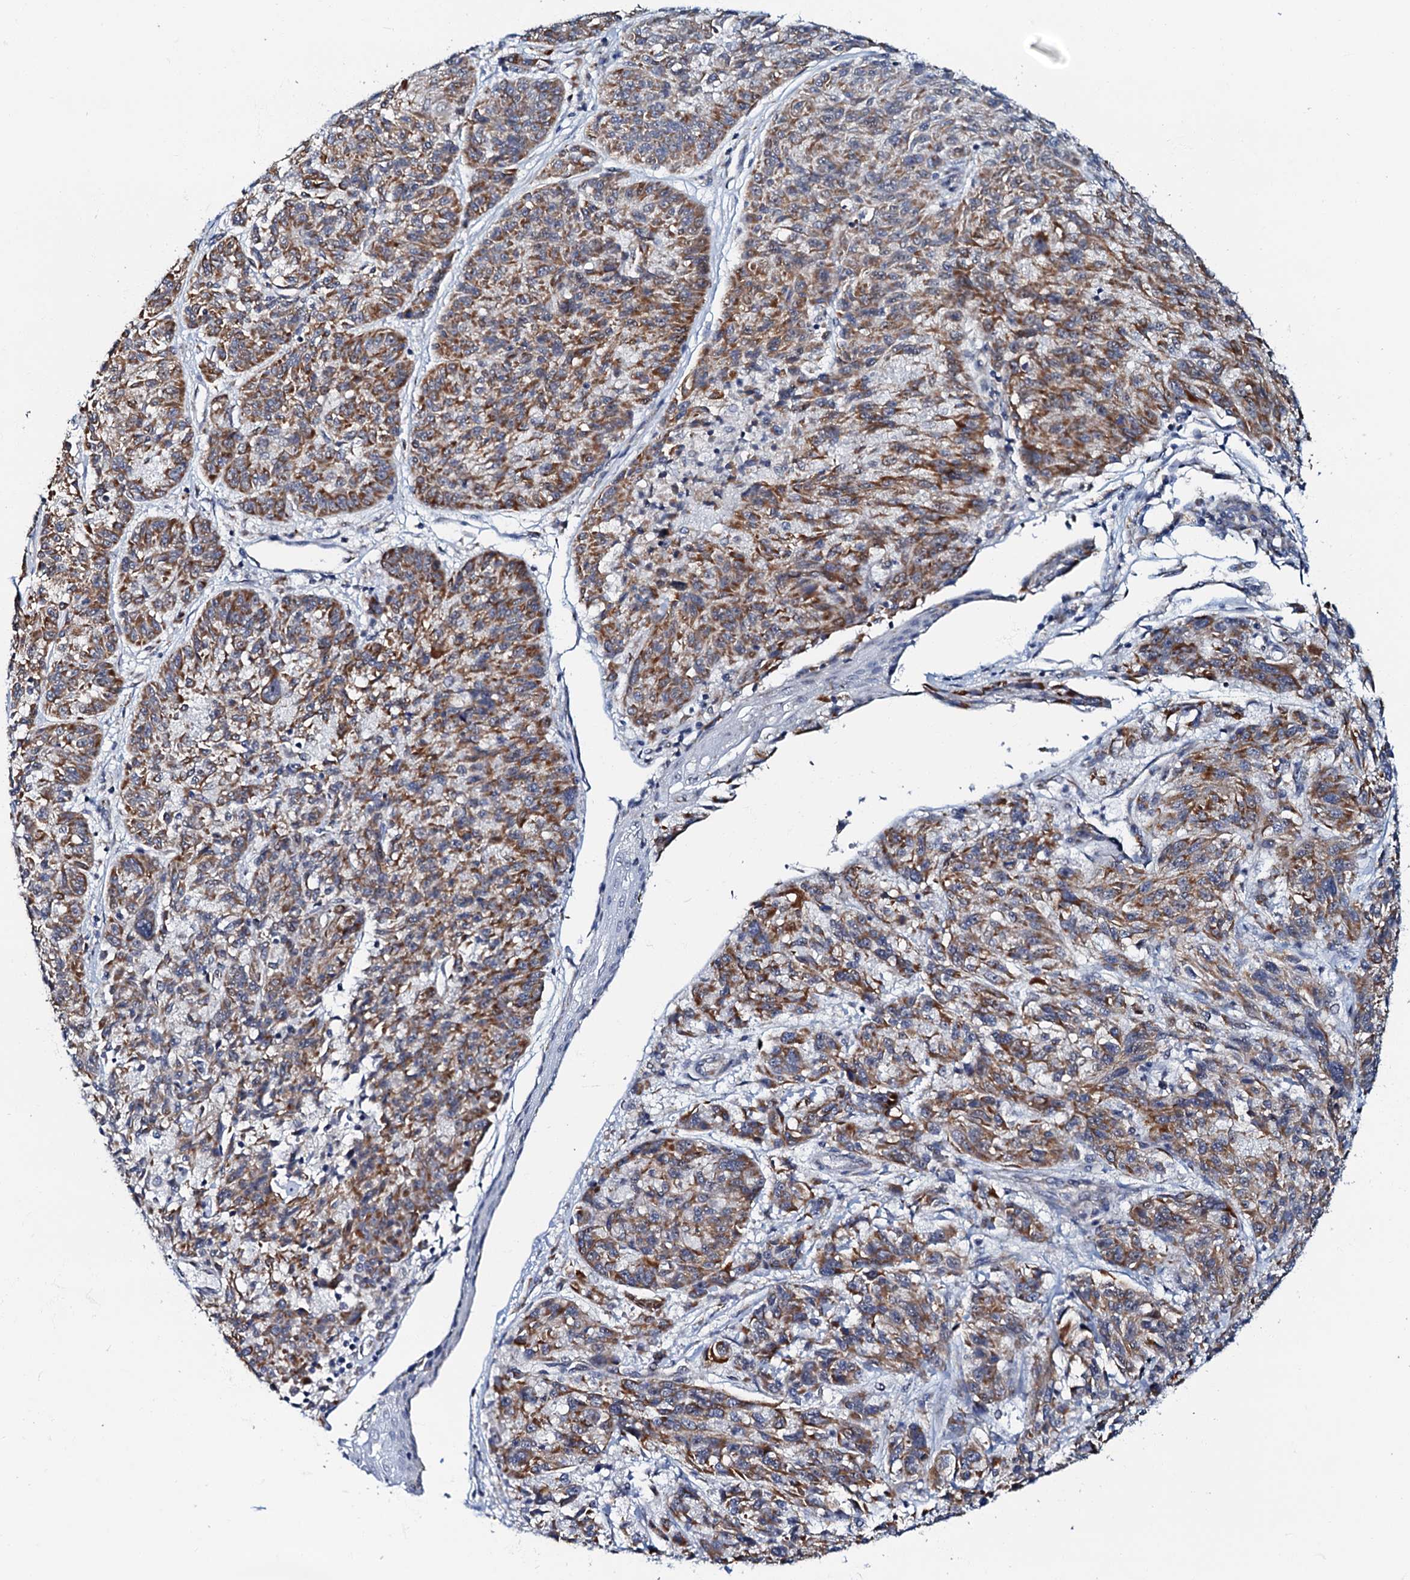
{"staining": {"intensity": "moderate", "quantity": ">75%", "location": "cytoplasmic/membranous"}, "tissue": "melanoma", "cell_type": "Tumor cells", "image_type": "cancer", "snomed": [{"axis": "morphology", "description": "Malignant melanoma, NOS"}, {"axis": "topography", "description": "Skin"}], "caption": "An image showing moderate cytoplasmic/membranous positivity in about >75% of tumor cells in malignant melanoma, as visualized by brown immunohistochemical staining.", "gene": "MRPL51", "patient": {"sex": "male", "age": 53}}